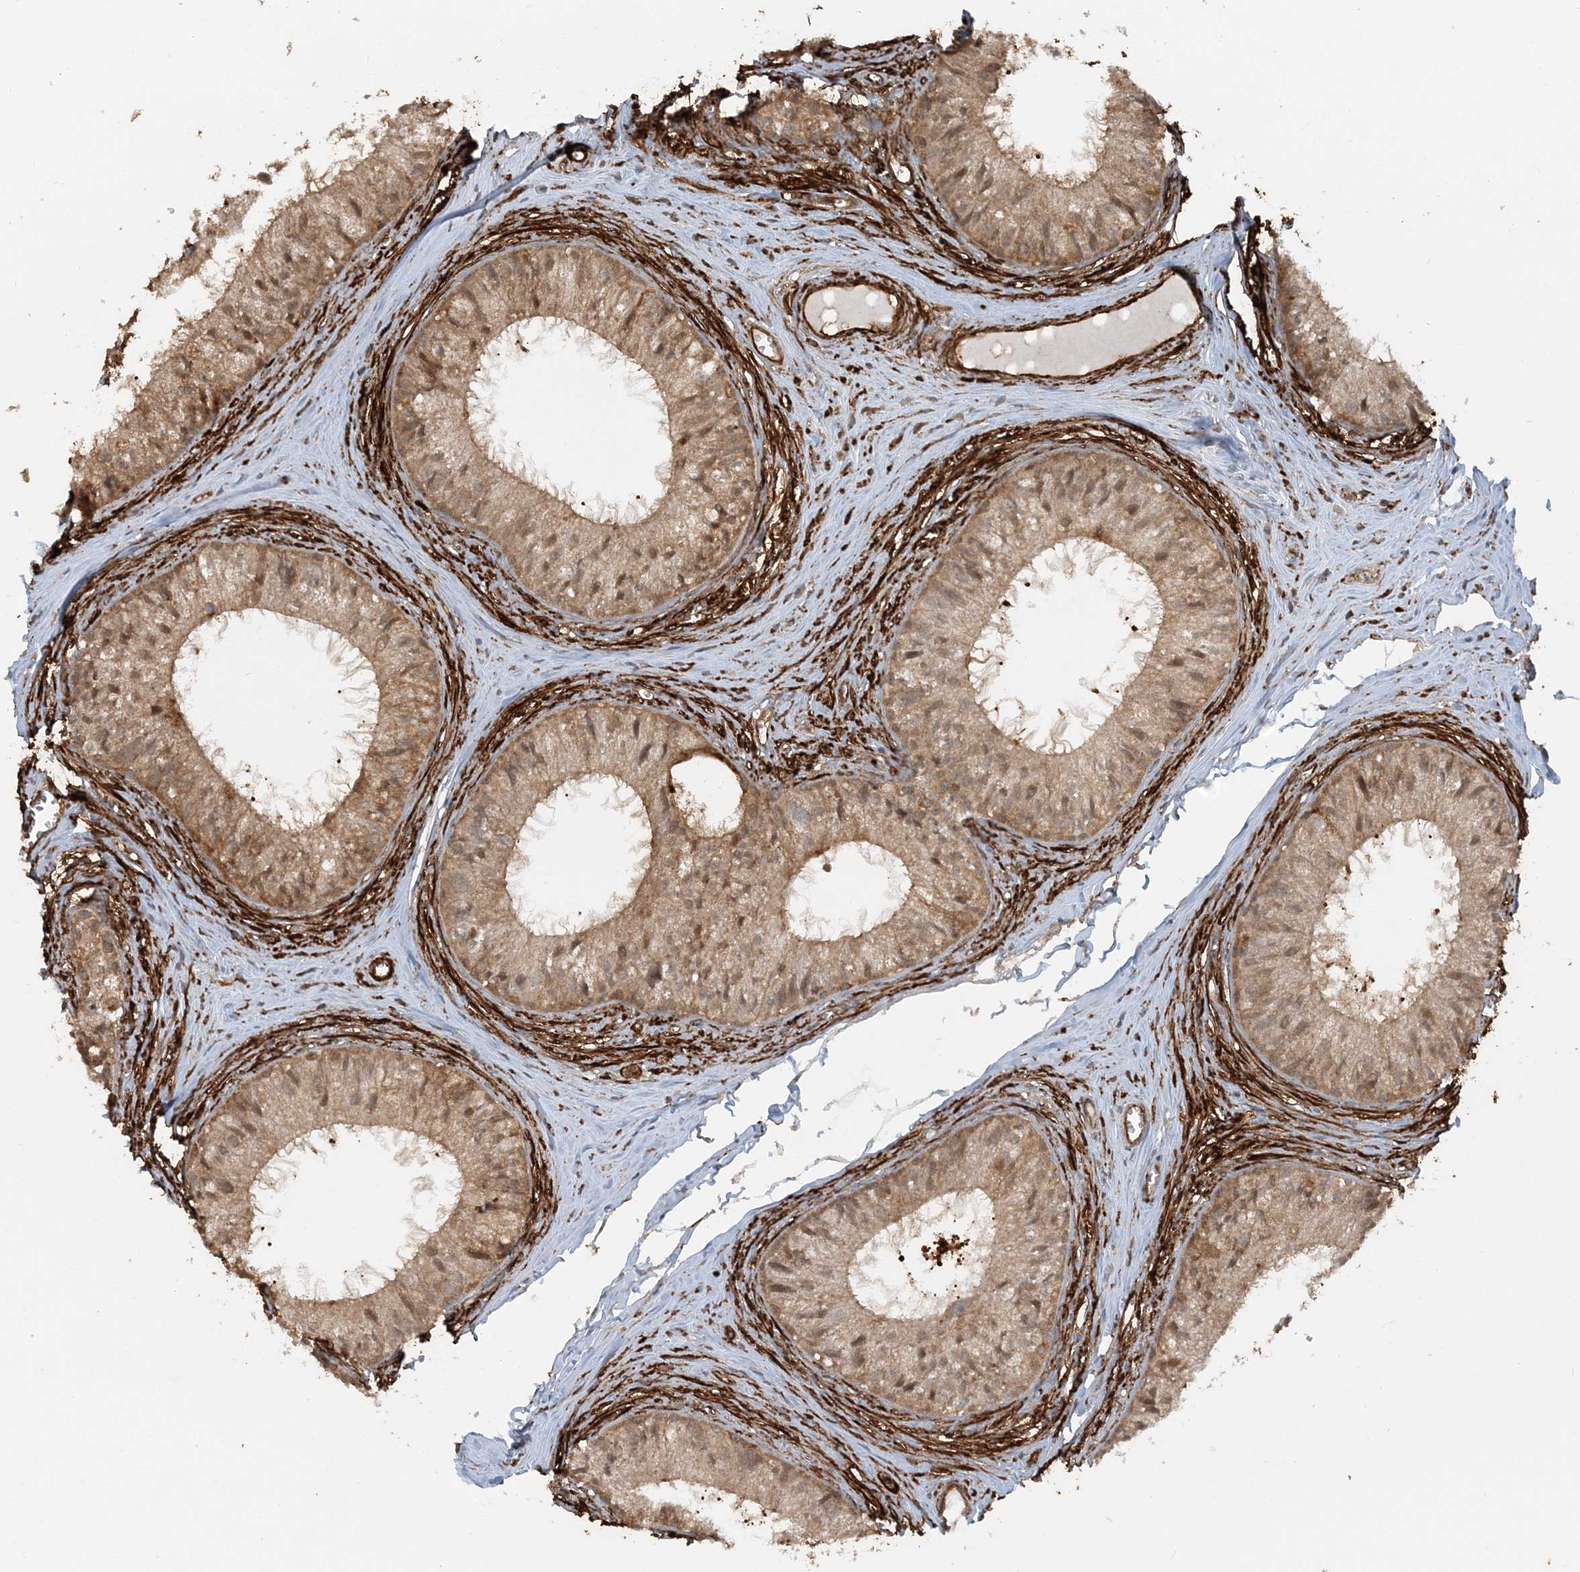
{"staining": {"intensity": "strong", "quantity": ">75%", "location": "cytoplasmic/membranous"}, "tissue": "epididymis", "cell_type": "Glandular cells", "image_type": "normal", "snomed": [{"axis": "morphology", "description": "Normal tissue, NOS"}, {"axis": "topography", "description": "Epididymis"}], "caption": "This is an image of IHC staining of normal epididymis, which shows strong expression in the cytoplasmic/membranous of glandular cells.", "gene": "DSTN", "patient": {"sex": "male", "age": 36}}